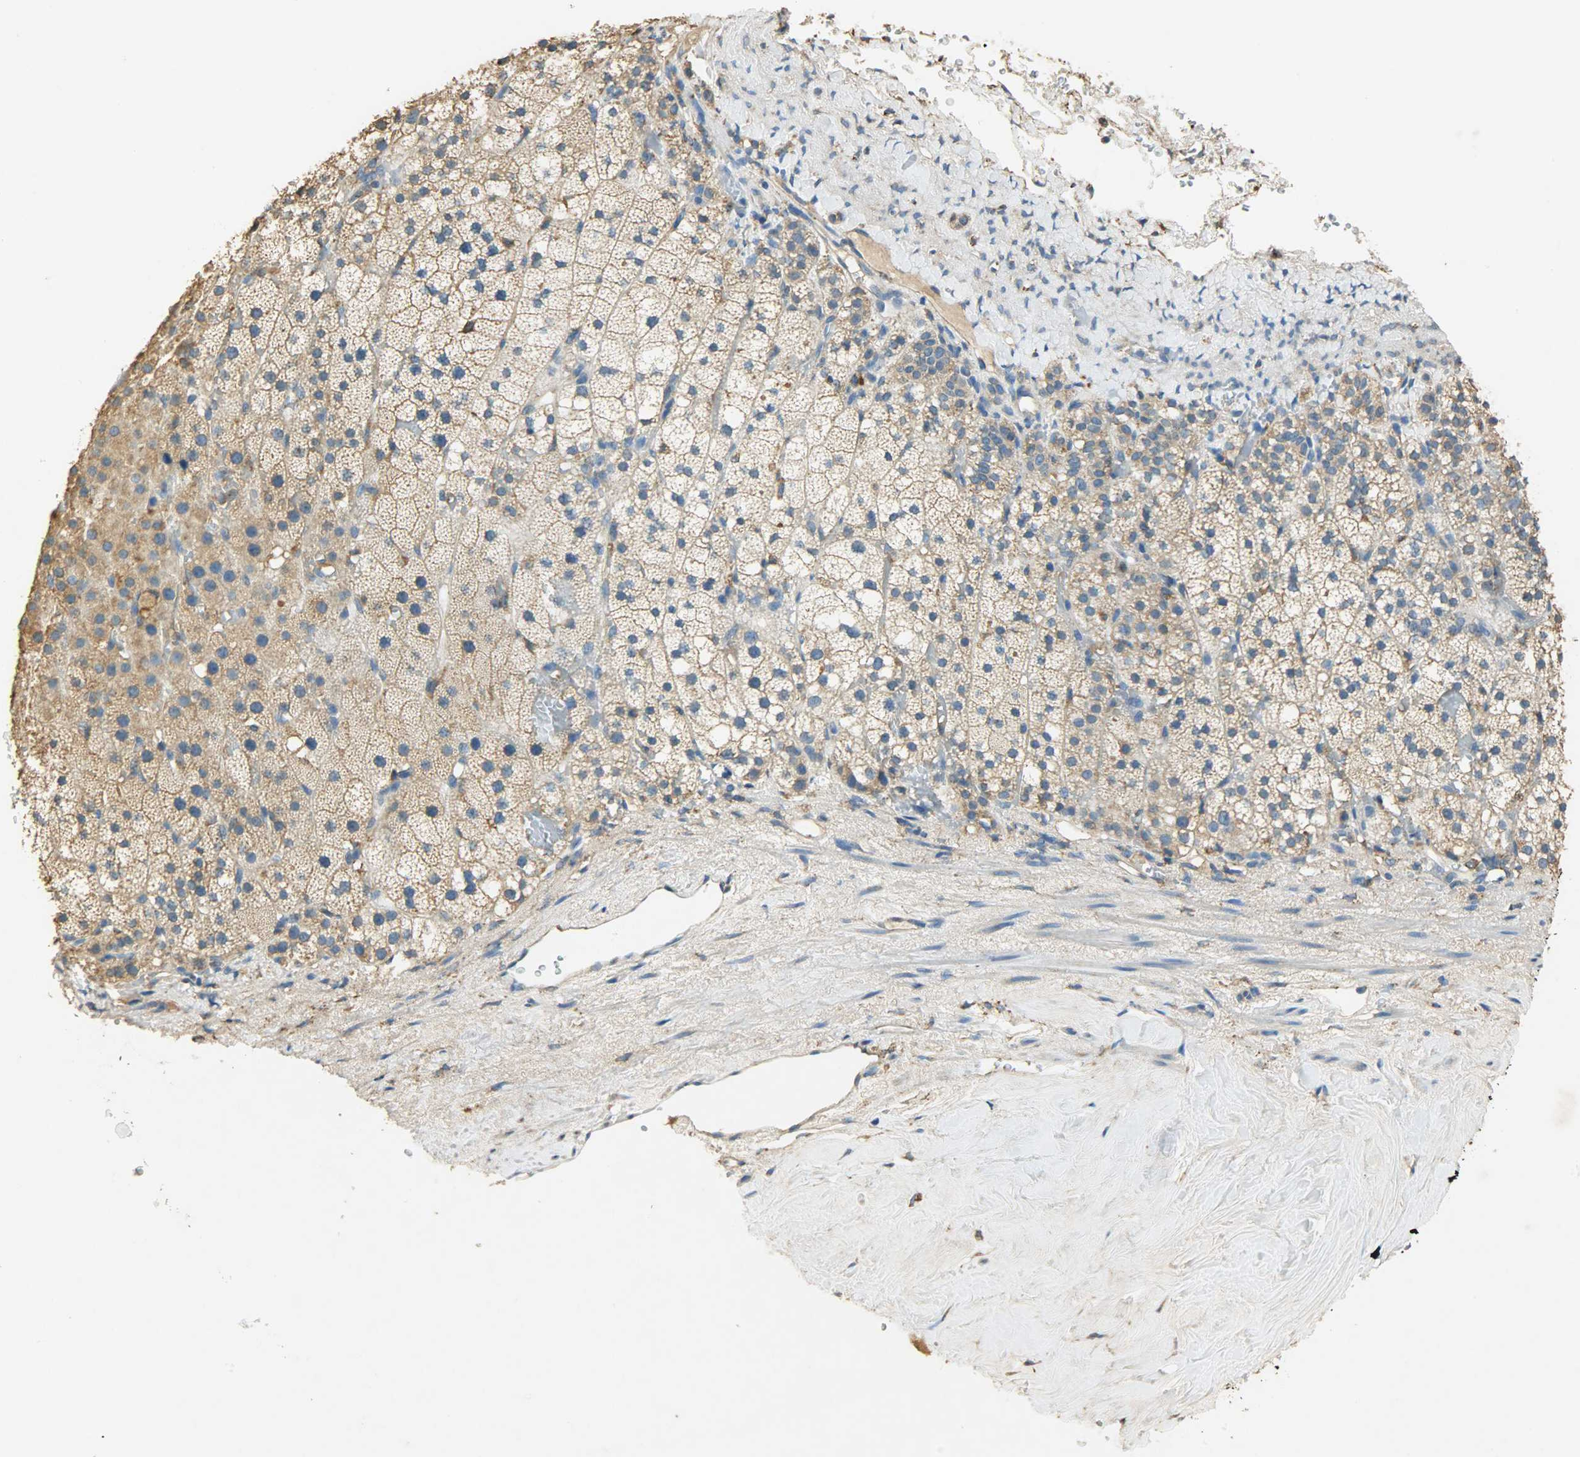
{"staining": {"intensity": "moderate", "quantity": ">75%", "location": "cytoplasmic/membranous"}, "tissue": "adrenal gland", "cell_type": "Glandular cells", "image_type": "normal", "snomed": [{"axis": "morphology", "description": "Normal tissue, NOS"}, {"axis": "topography", "description": "Adrenal gland"}], "caption": "Benign adrenal gland was stained to show a protein in brown. There is medium levels of moderate cytoplasmic/membranous staining in about >75% of glandular cells. The protein of interest is shown in brown color, while the nuclei are stained blue.", "gene": "HSPA5", "patient": {"sex": "male", "age": 35}}